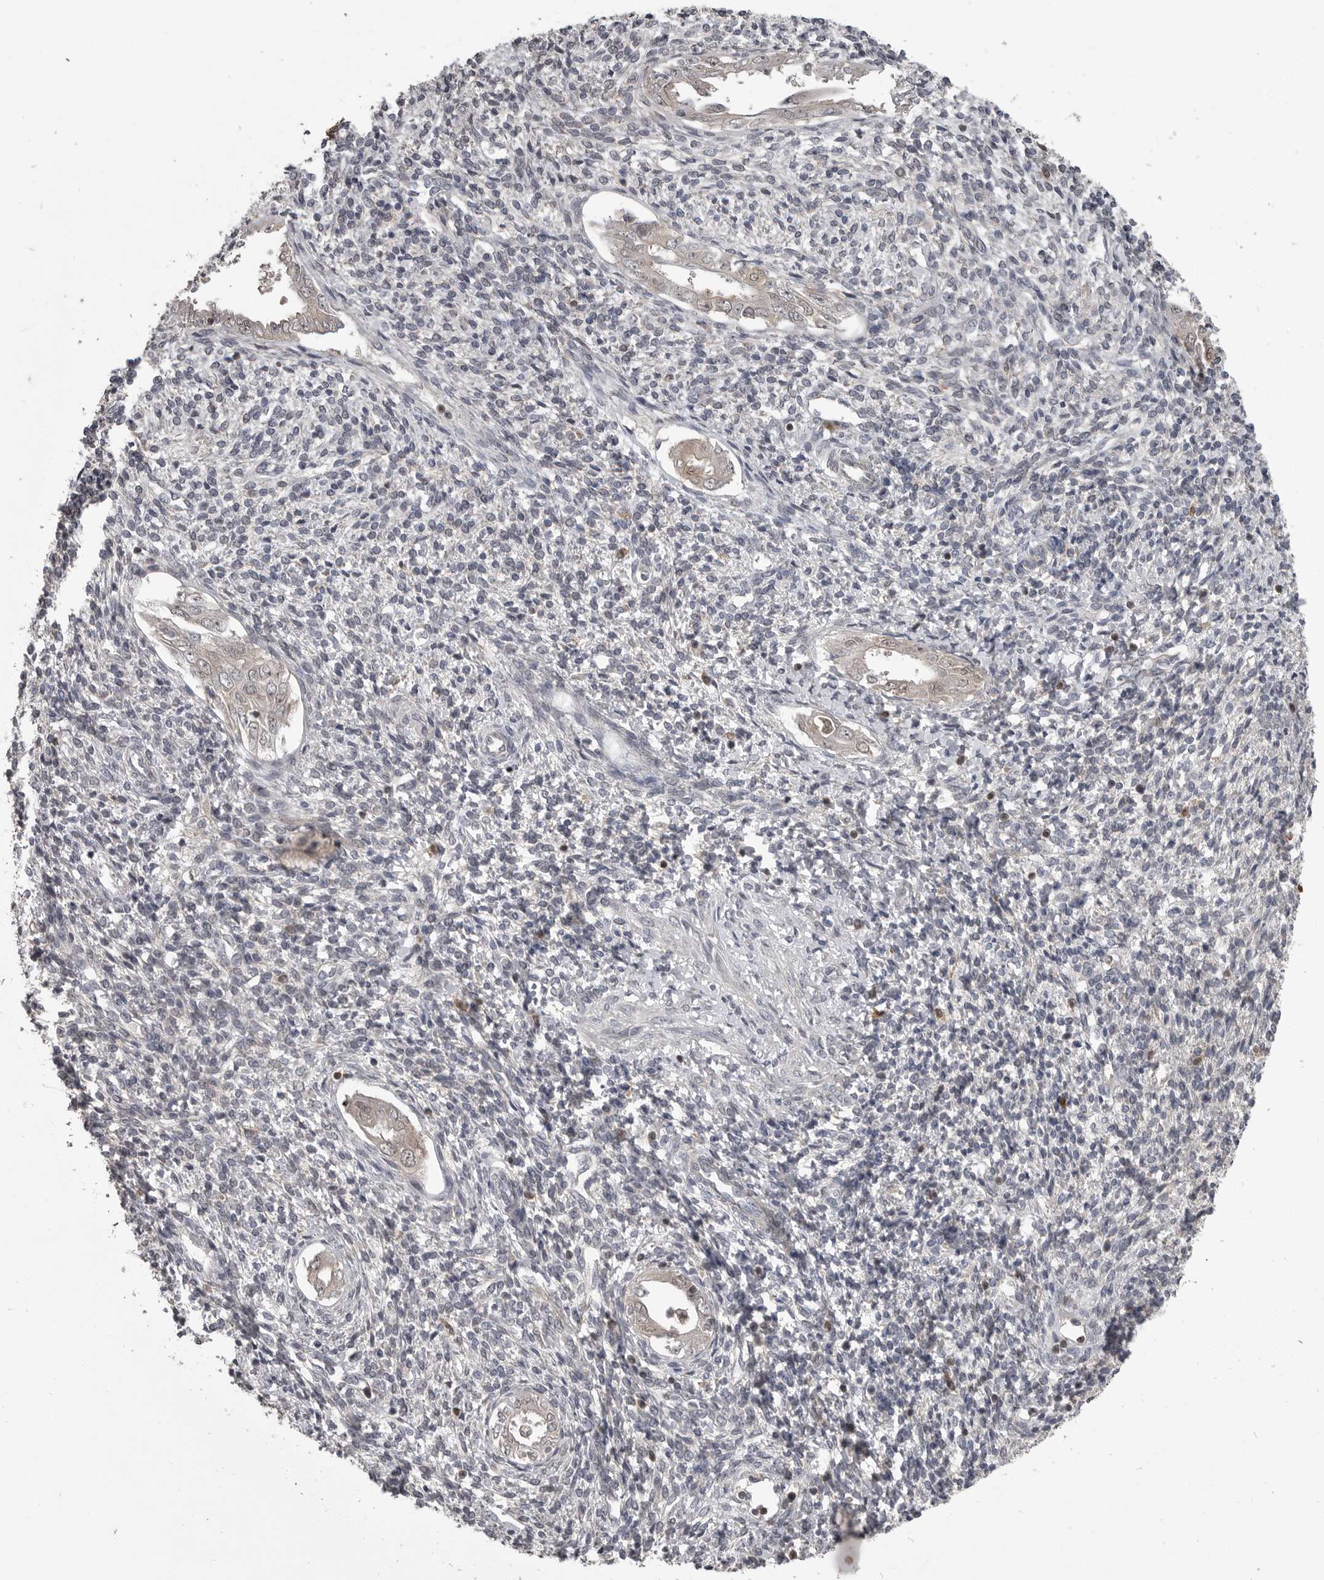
{"staining": {"intensity": "negative", "quantity": "none", "location": "none"}, "tissue": "endometrium", "cell_type": "Cells in endometrial stroma", "image_type": "normal", "snomed": [{"axis": "morphology", "description": "Normal tissue, NOS"}, {"axis": "topography", "description": "Endometrium"}], "caption": "Cells in endometrial stroma show no significant protein positivity in unremarkable endometrium. (DAB immunohistochemistry with hematoxylin counter stain).", "gene": "MAPK13", "patient": {"sex": "female", "age": 66}}